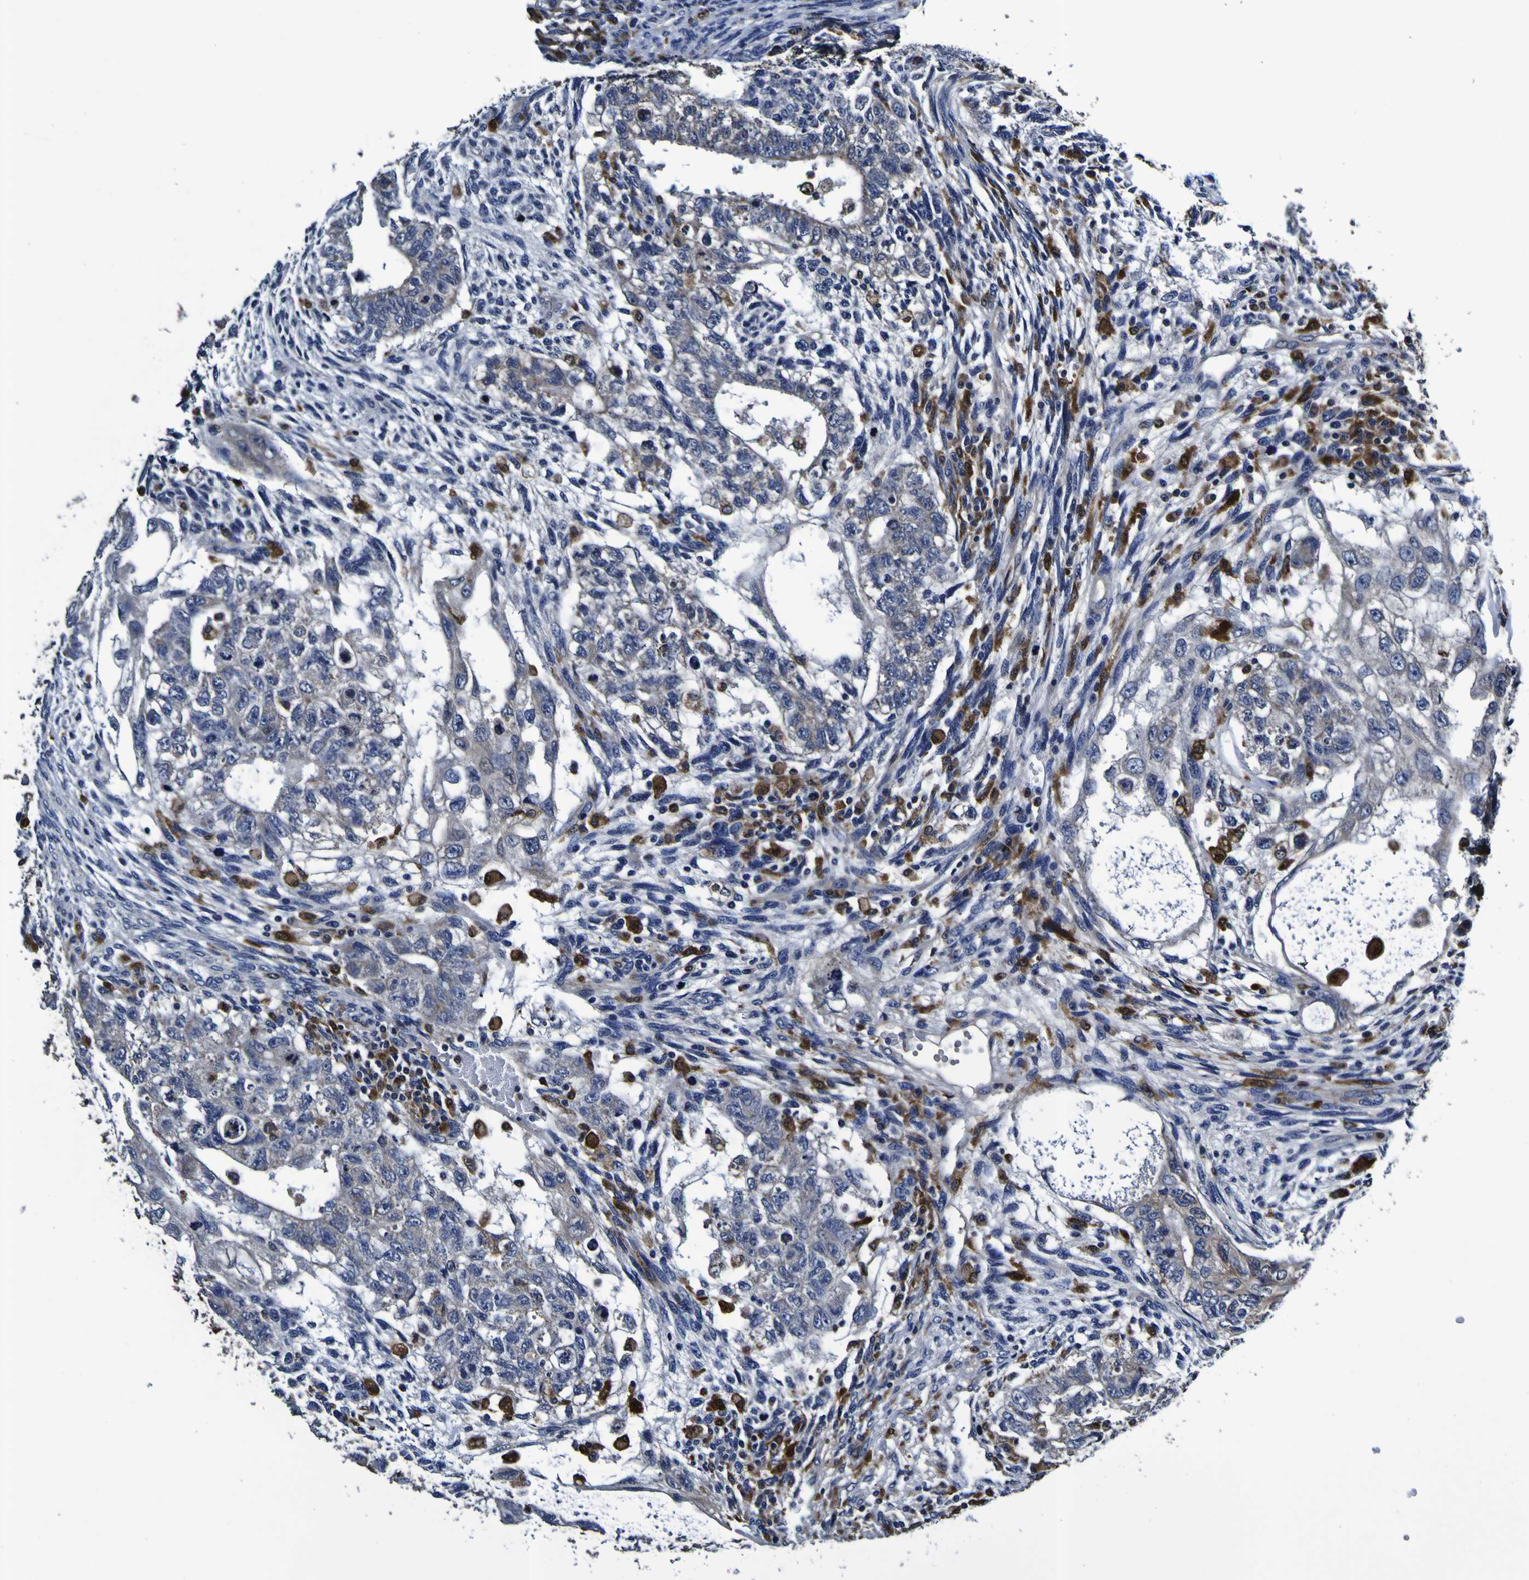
{"staining": {"intensity": "negative", "quantity": "none", "location": "none"}, "tissue": "testis cancer", "cell_type": "Tumor cells", "image_type": "cancer", "snomed": [{"axis": "morphology", "description": "Normal tissue, NOS"}, {"axis": "morphology", "description": "Carcinoma, Embryonal, NOS"}, {"axis": "topography", "description": "Testis"}], "caption": "This micrograph is of testis embryonal carcinoma stained with IHC to label a protein in brown with the nuclei are counter-stained blue. There is no expression in tumor cells.", "gene": "GPX1", "patient": {"sex": "male", "age": 36}}